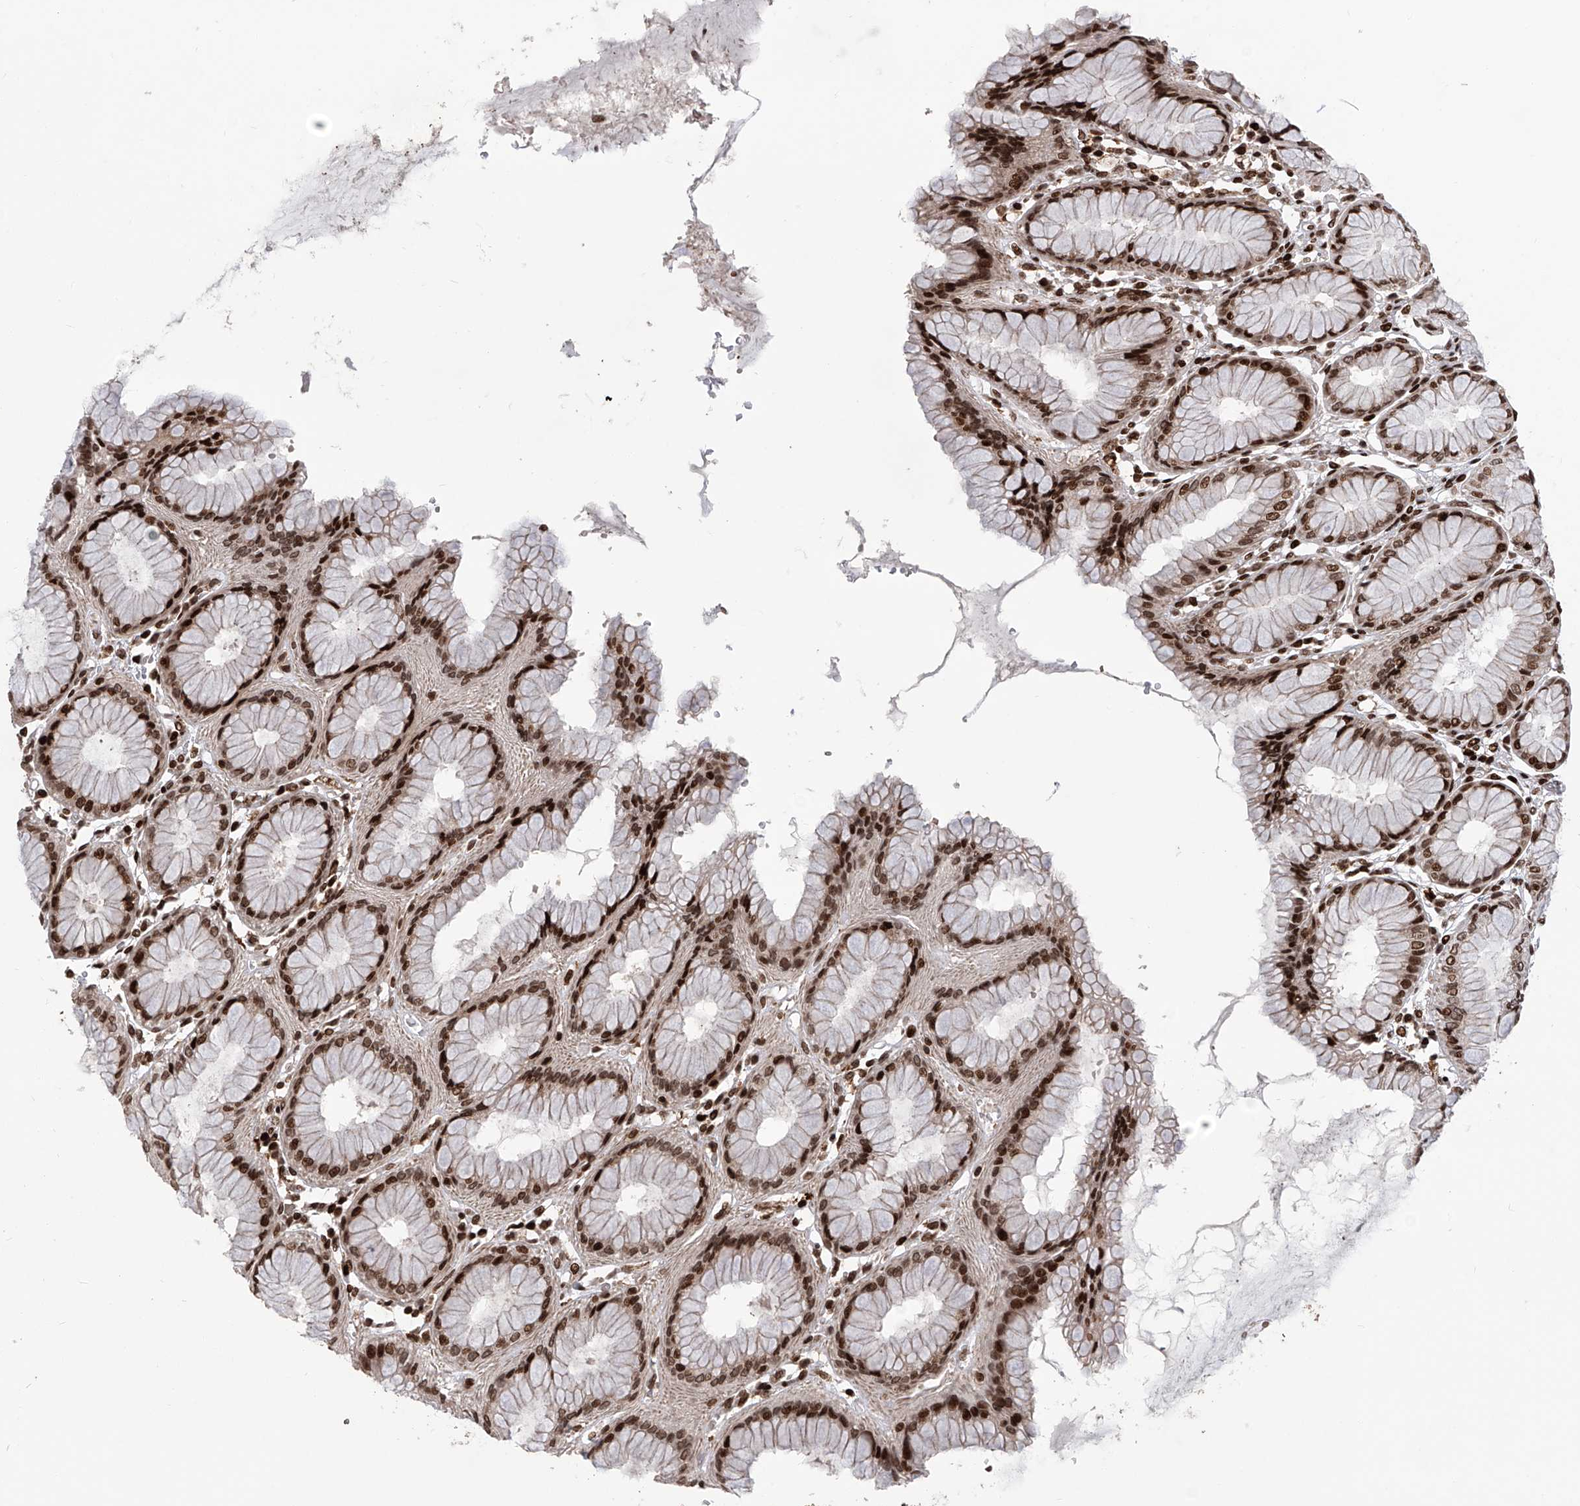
{"staining": {"intensity": "strong", "quantity": ">75%", "location": "nuclear"}, "tissue": "stomach", "cell_type": "Glandular cells", "image_type": "normal", "snomed": [{"axis": "morphology", "description": "Normal tissue, NOS"}, {"axis": "topography", "description": "Stomach, lower"}], "caption": "Immunohistochemistry (IHC) (DAB (3,3'-diaminobenzidine)) staining of benign human stomach shows strong nuclear protein staining in approximately >75% of glandular cells. (DAB (3,3'-diaminobenzidine) IHC with brightfield microscopy, high magnification).", "gene": "PAK1IP1", "patient": {"sex": "female", "age": 56}}